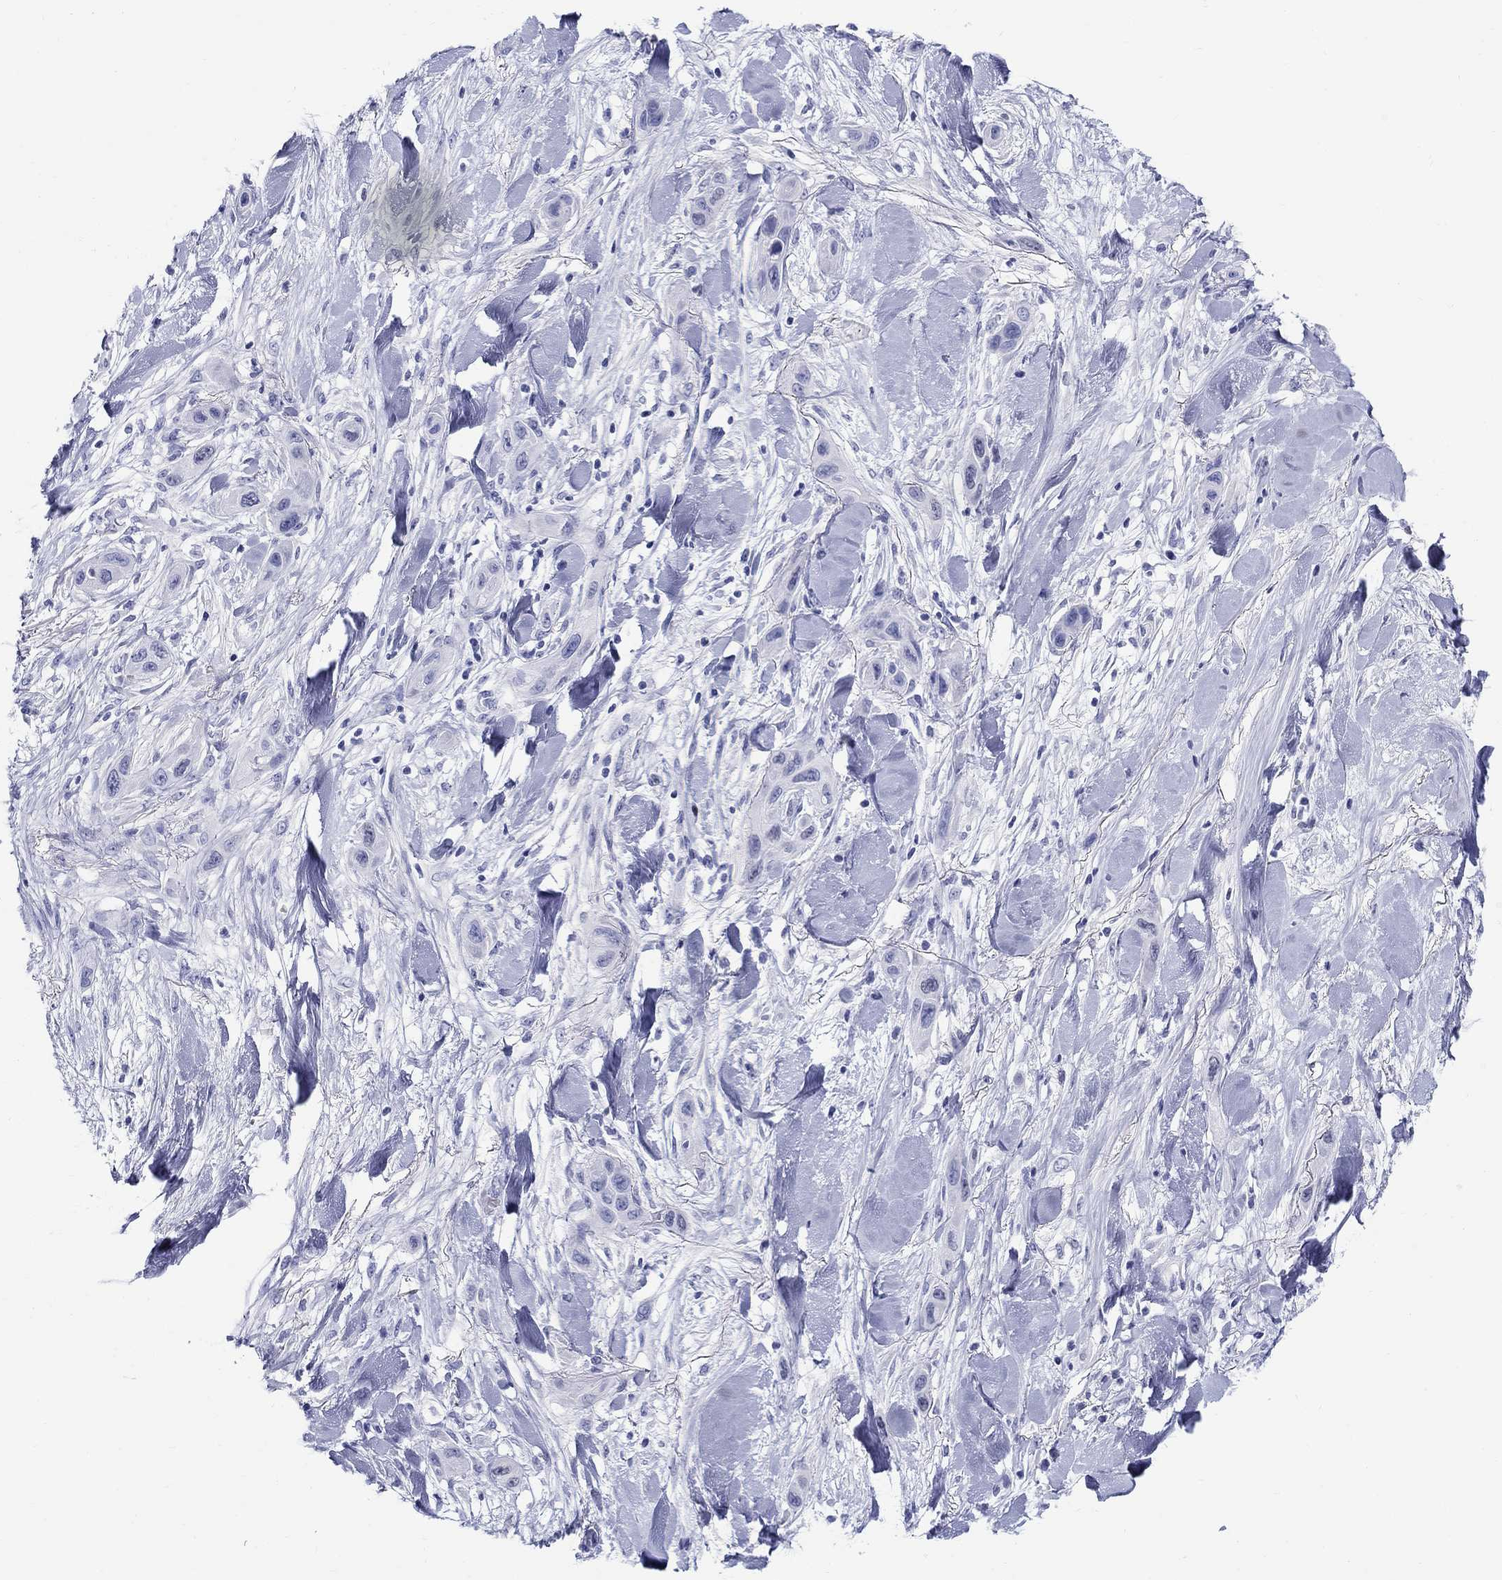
{"staining": {"intensity": "negative", "quantity": "none", "location": "none"}, "tissue": "skin cancer", "cell_type": "Tumor cells", "image_type": "cancer", "snomed": [{"axis": "morphology", "description": "Squamous cell carcinoma, NOS"}, {"axis": "topography", "description": "Skin"}], "caption": "This is an immunohistochemistry micrograph of squamous cell carcinoma (skin). There is no staining in tumor cells.", "gene": "LAMP5", "patient": {"sex": "male", "age": 79}}